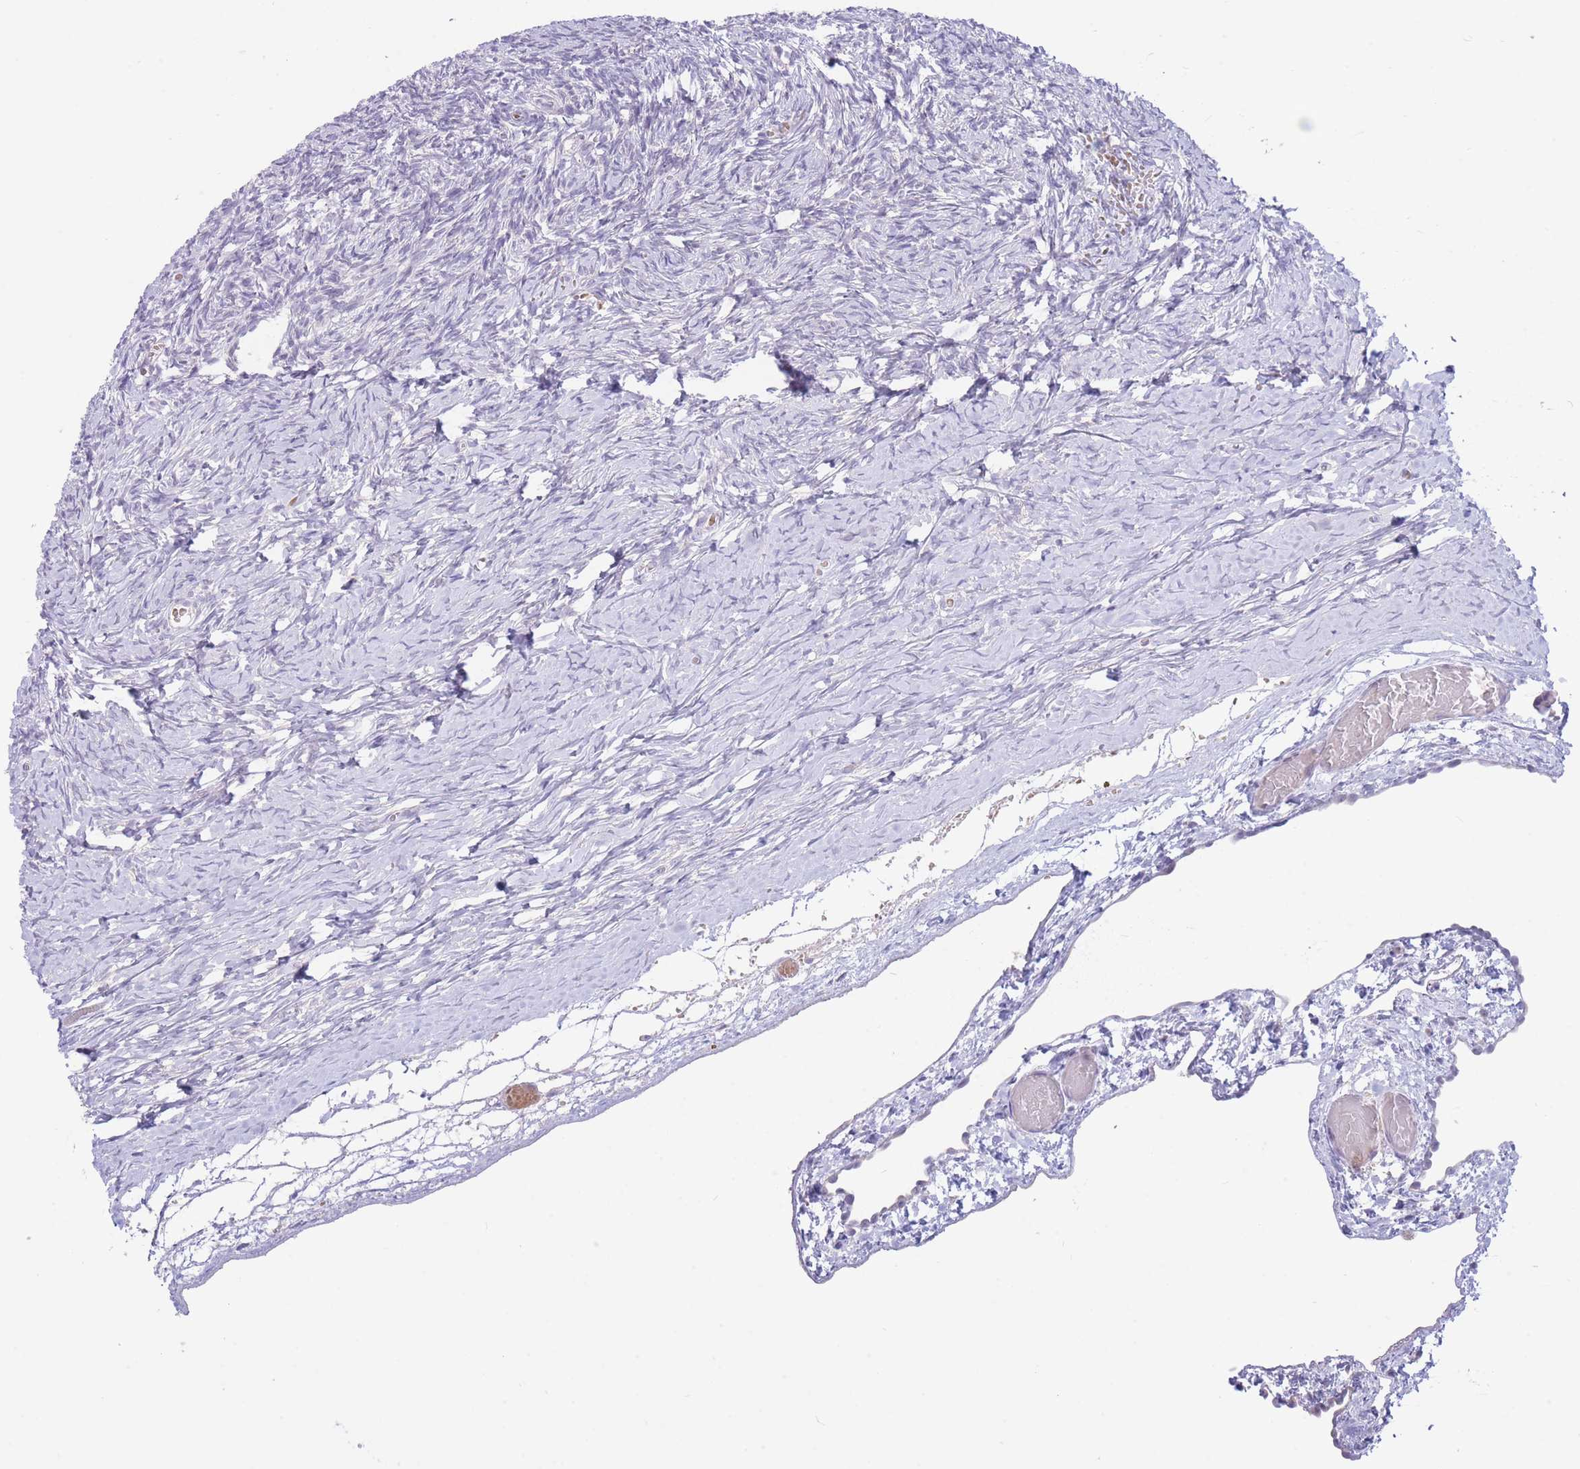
{"staining": {"intensity": "negative", "quantity": "none", "location": "none"}, "tissue": "ovary", "cell_type": "Ovarian stroma cells", "image_type": "normal", "snomed": [{"axis": "morphology", "description": "Normal tissue, NOS"}, {"axis": "topography", "description": "Ovary"}], "caption": "The micrograph shows no significant expression in ovarian stroma cells of ovary. The staining was performed using DAB (3,3'-diaminobenzidine) to visualize the protein expression in brown, while the nuclei were stained in blue with hematoxylin (Magnification: 20x).", "gene": "FBXO46", "patient": {"sex": "female", "age": 39}}